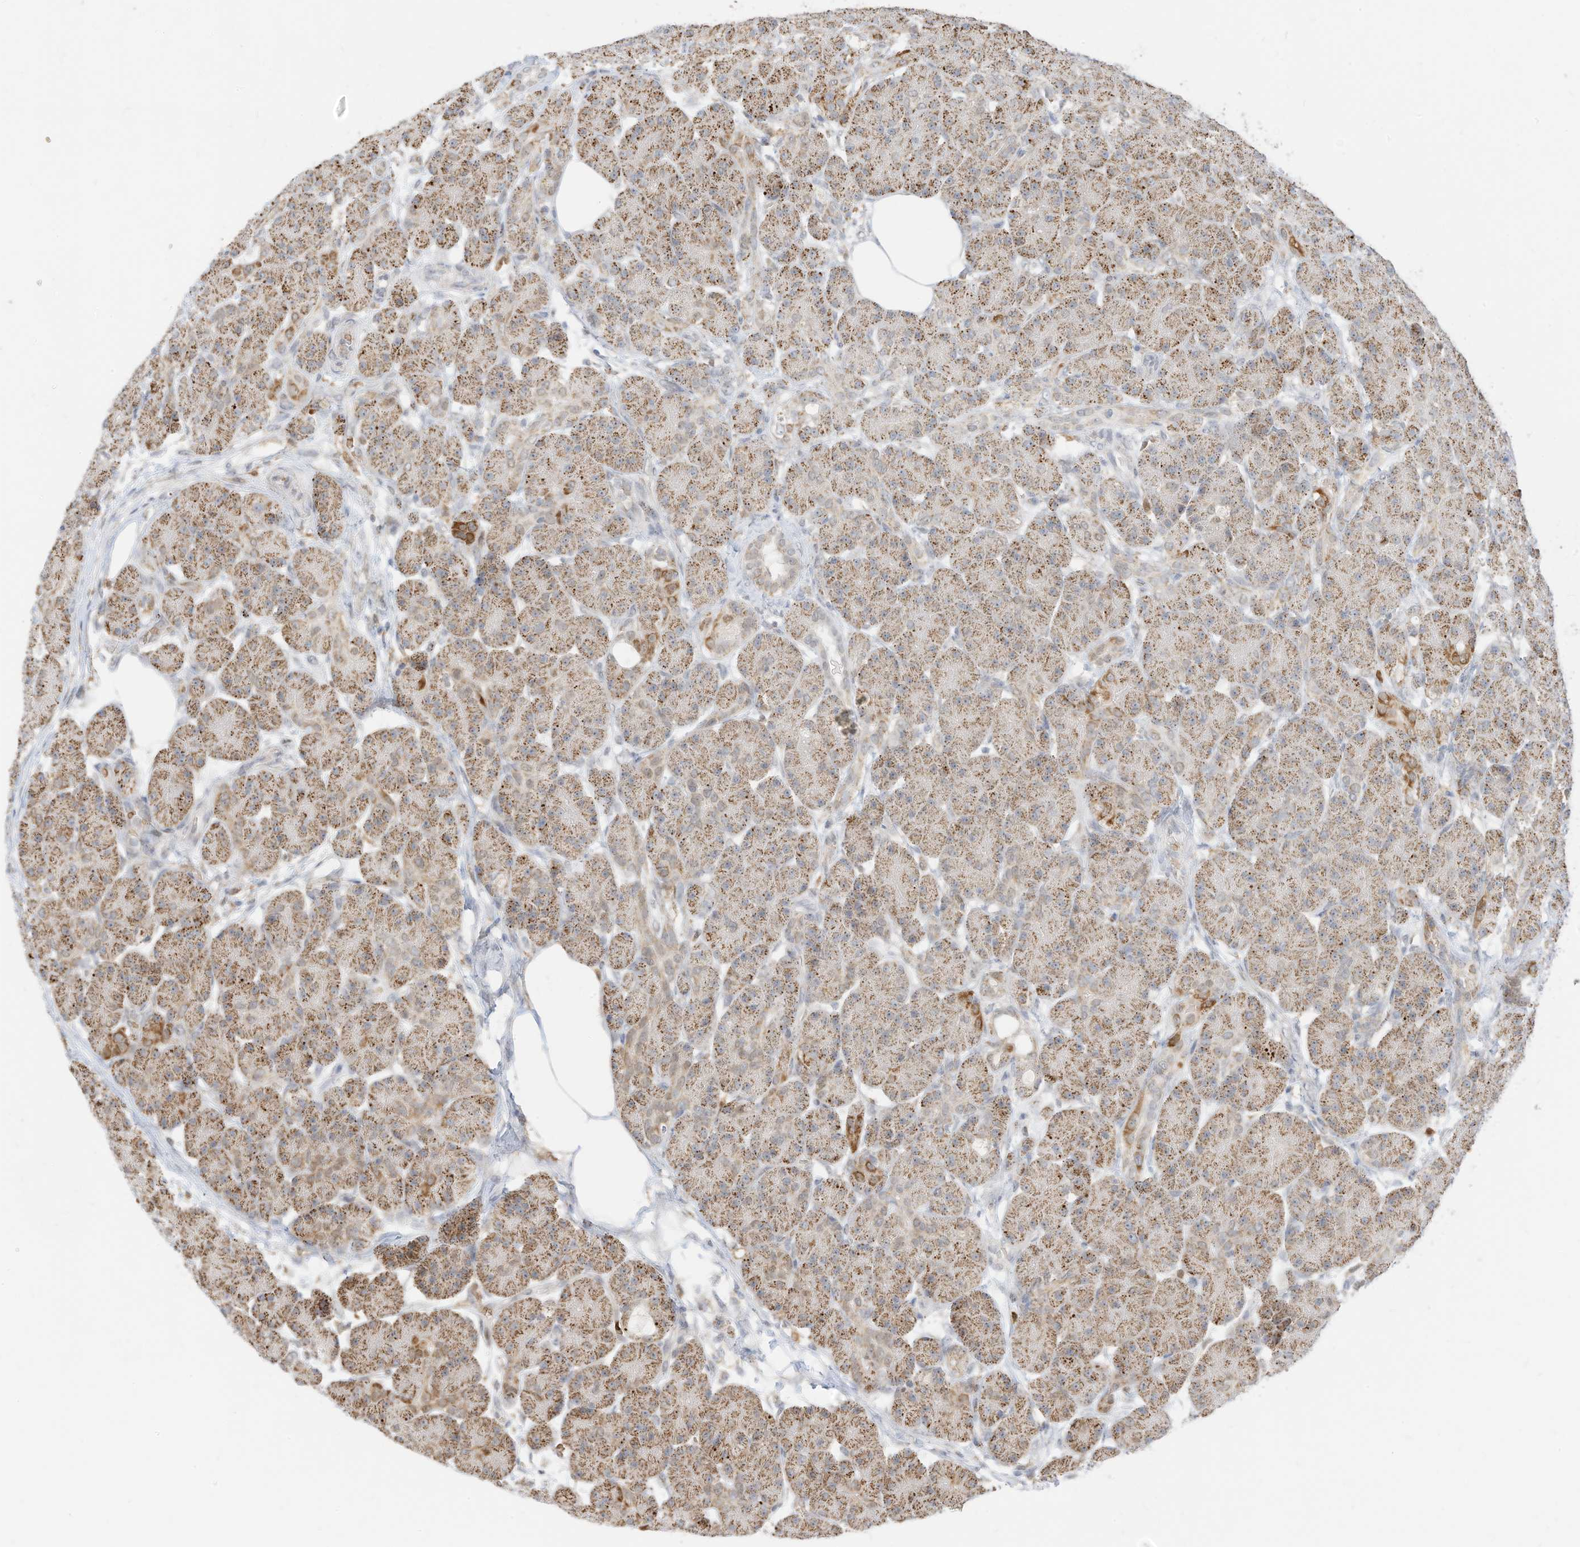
{"staining": {"intensity": "moderate", "quantity": ">75%", "location": "cytoplasmic/membranous"}, "tissue": "pancreas", "cell_type": "Exocrine glandular cells", "image_type": "normal", "snomed": [{"axis": "morphology", "description": "Normal tissue, NOS"}, {"axis": "topography", "description": "Pancreas"}], "caption": "Immunohistochemical staining of unremarkable human pancreas reveals moderate cytoplasmic/membranous protein expression in approximately >75% of exocrine glandular cells. Immunohistochemistry (ihc) stains the protein of interest in brown and the nuclei are stained blue.", "gene": "MTUS2", "patient": {"sex": "male", "age": 63}}